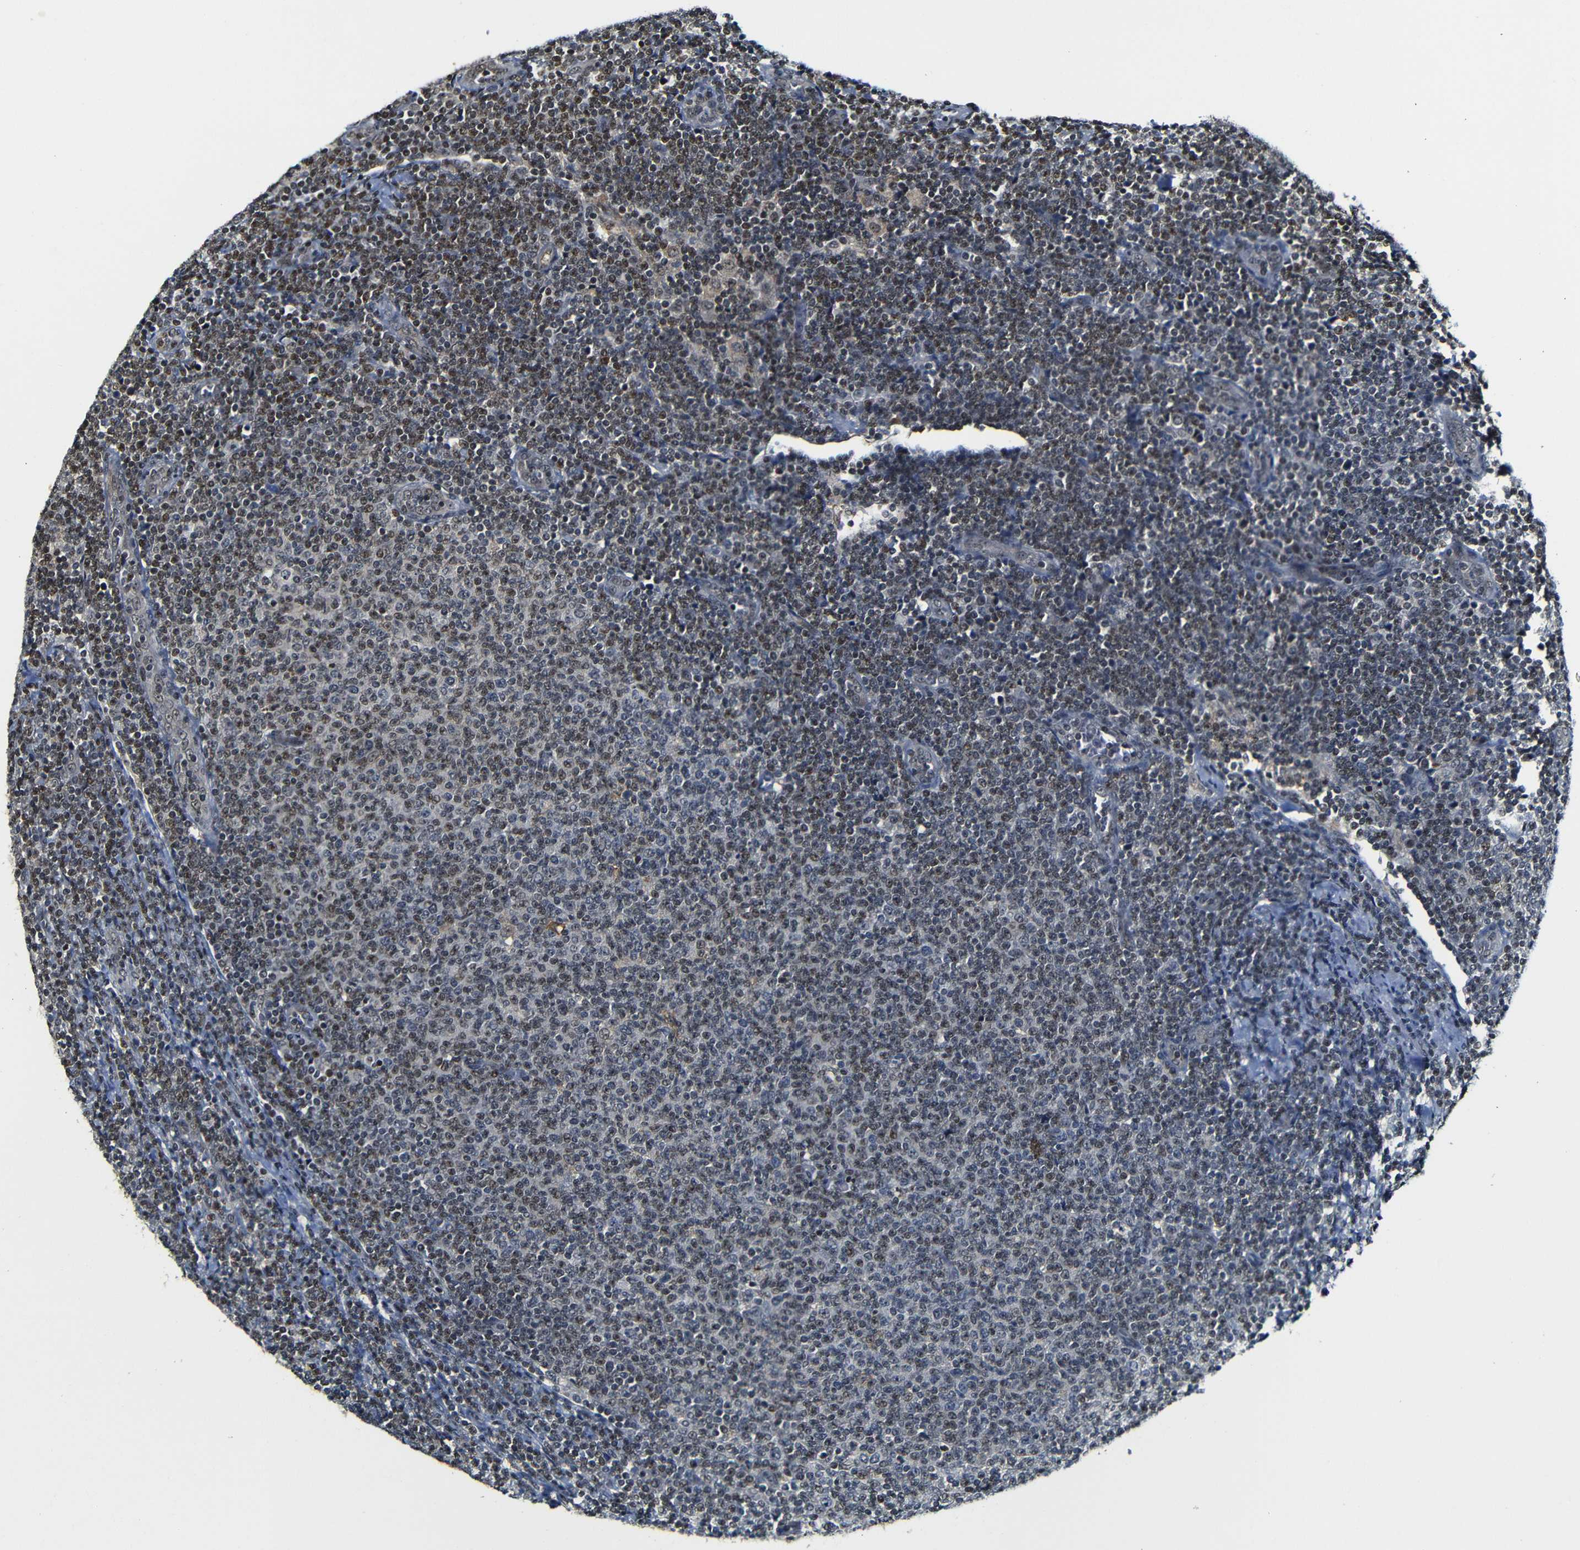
{"staining": {"intensity": "moderate", "quantity": "<25%", "location": "nuclear"}, "tissue": "lymphoma", "cell_type": "Tumor cells", "image_type": "cancer", "snomed": [{"axis": "morphology", "description": "Malignant lymphoma, non-Hodgkin's type, Low grade"}, {"axis": "topography", "description": "Lymph node"}], "caption": "There is low levels of moderate nuclear staining in tumor cells of lymphoma, as demonstrated by immunohistochemical staining (brown color).", "gene": "MYC", "patient": {"sex": "male", "age": 66}}